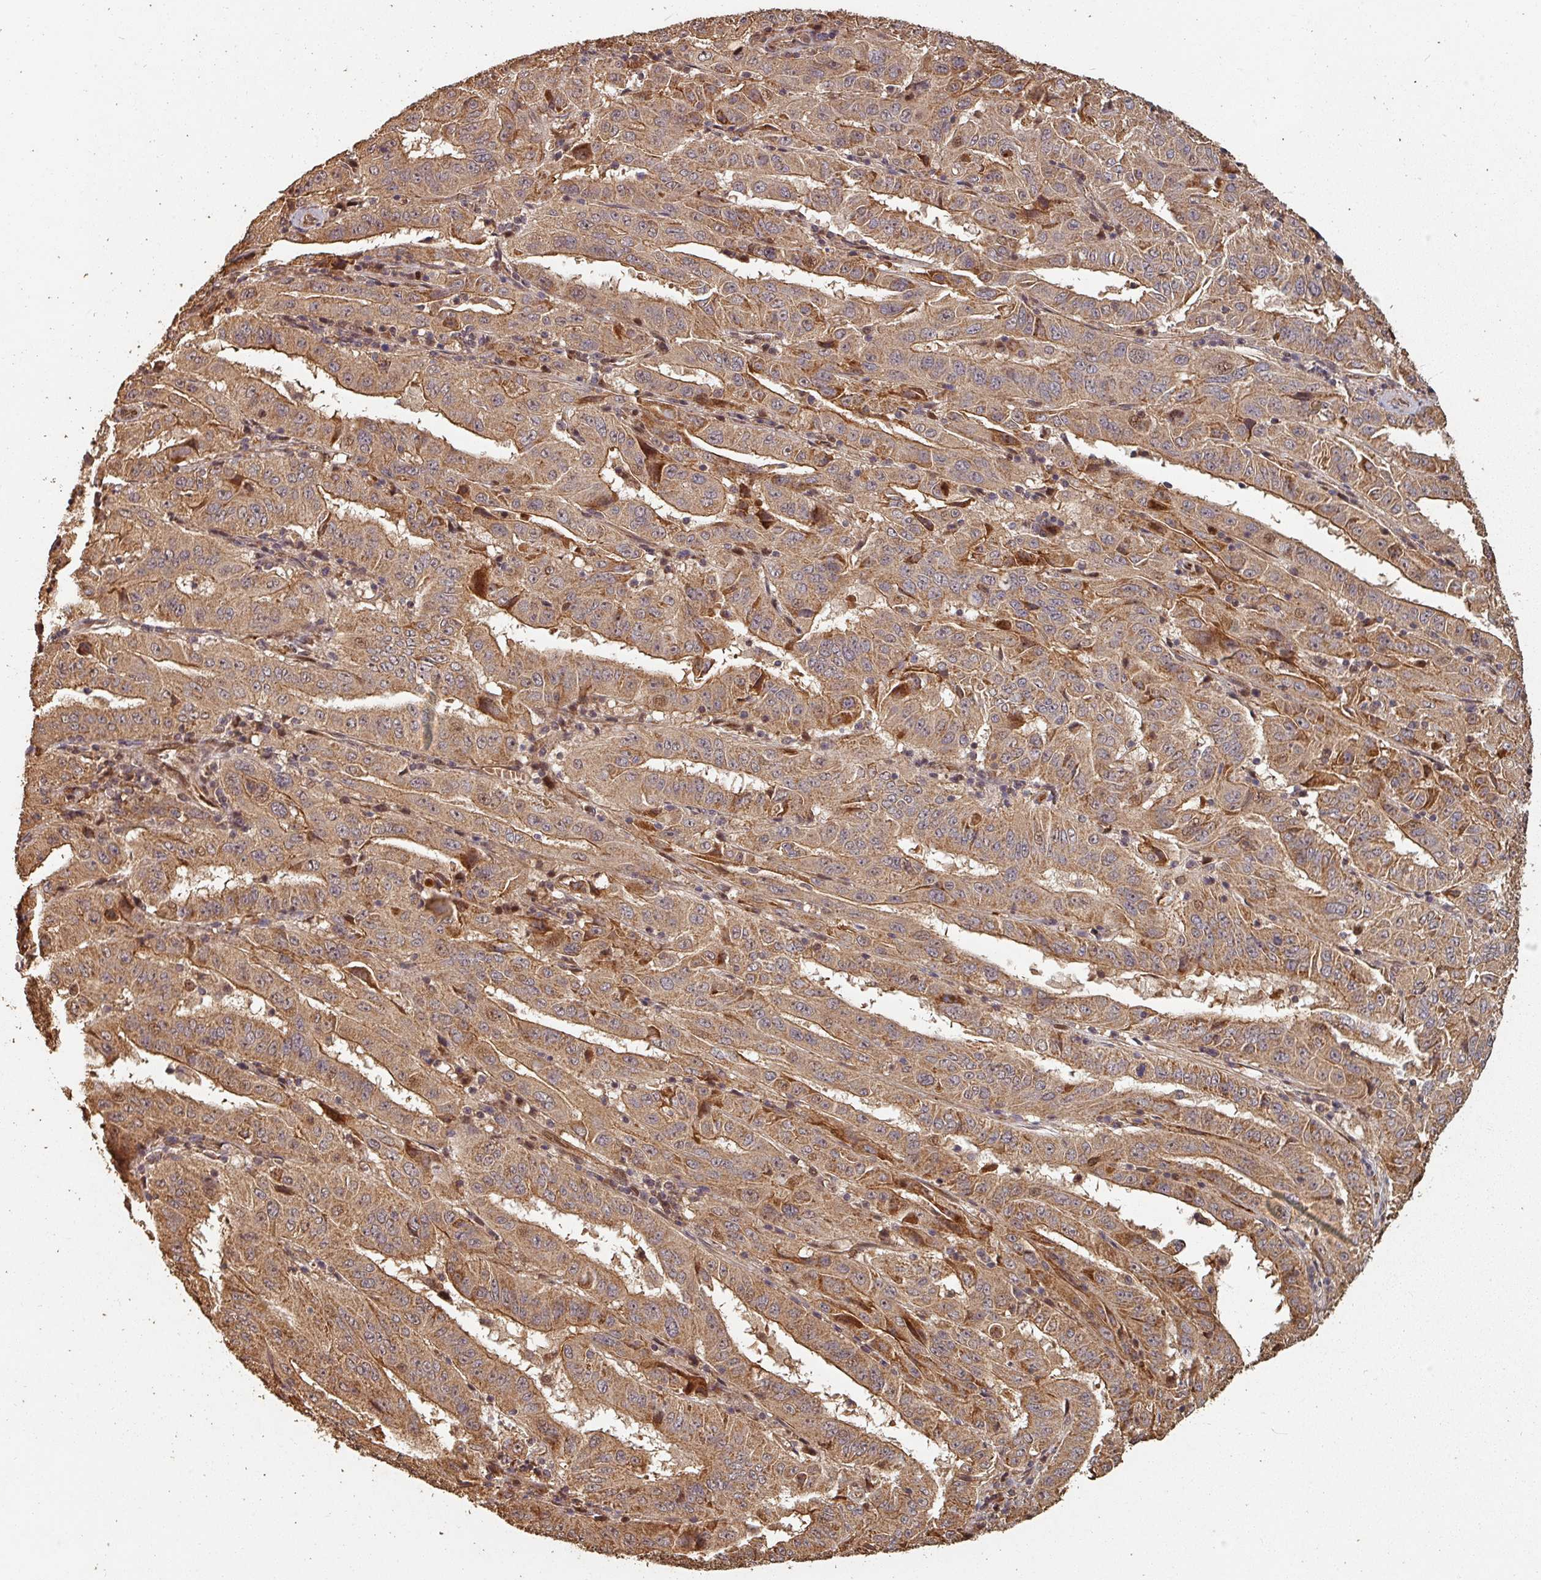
{"staining": {"intensity": "moderate", "quantity": ">75%", "location": "cytoplasmic/membranous"}, "tissue": "pancreatic cancer", "cell_type": "Tumor cells", "image_type": "cancer", "snomed": [{"axis": "morphology", "description": "Adenocarcinoma, NOS"}, {"axis": "topography", "description": "Pancreas"}], "caption": "About >75% of tumor cells in human pancreatic cancer display moderate cytoplasmic/membranous protein expression as visualized by brown immunohistochemical staining.", "gene": "EID1", "patient": {"sex": "male", "age": 63}}